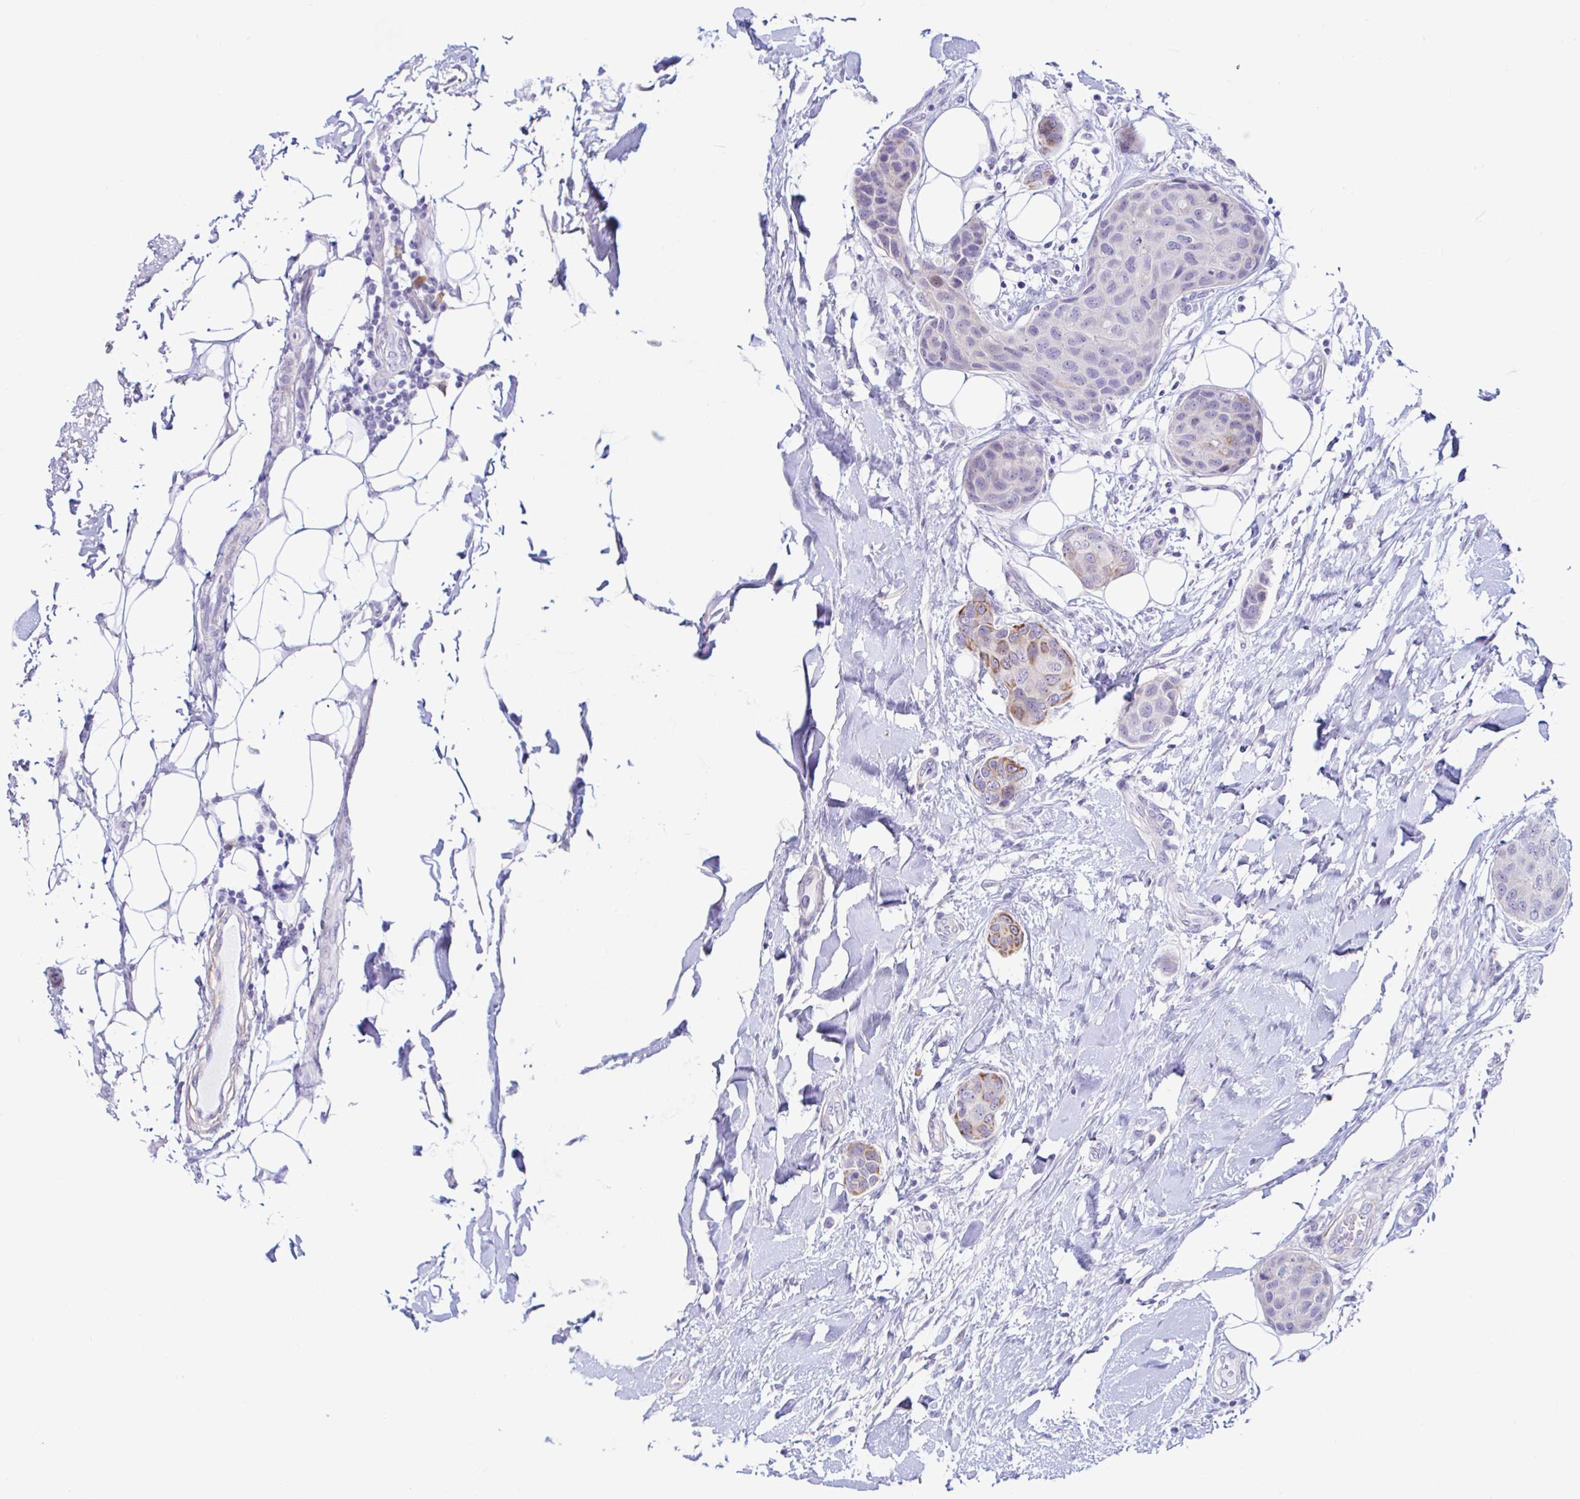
{"staining": {"intensity": "moderate", "quantity": "<25%", "location": "cytoplasmic/membranous"}, "tissue": "breast cancer", "cell_type": "Tumor cells", "image_type": "cancer", "snomed": [{"axis": "morphology", "description": "Duct carcinoma"}, {"axis": "topography", "description": "Breast"}, {"axis": "topography", "description": "Lymph node"}], "caption": "Breast cancer stained with a brown dye shows moderate cytoplasmic/membranous positive positivity in approximately <25% of tumor cells.", "gene": "NBPF3", "patient": {"sex": "female", "age": 80}}